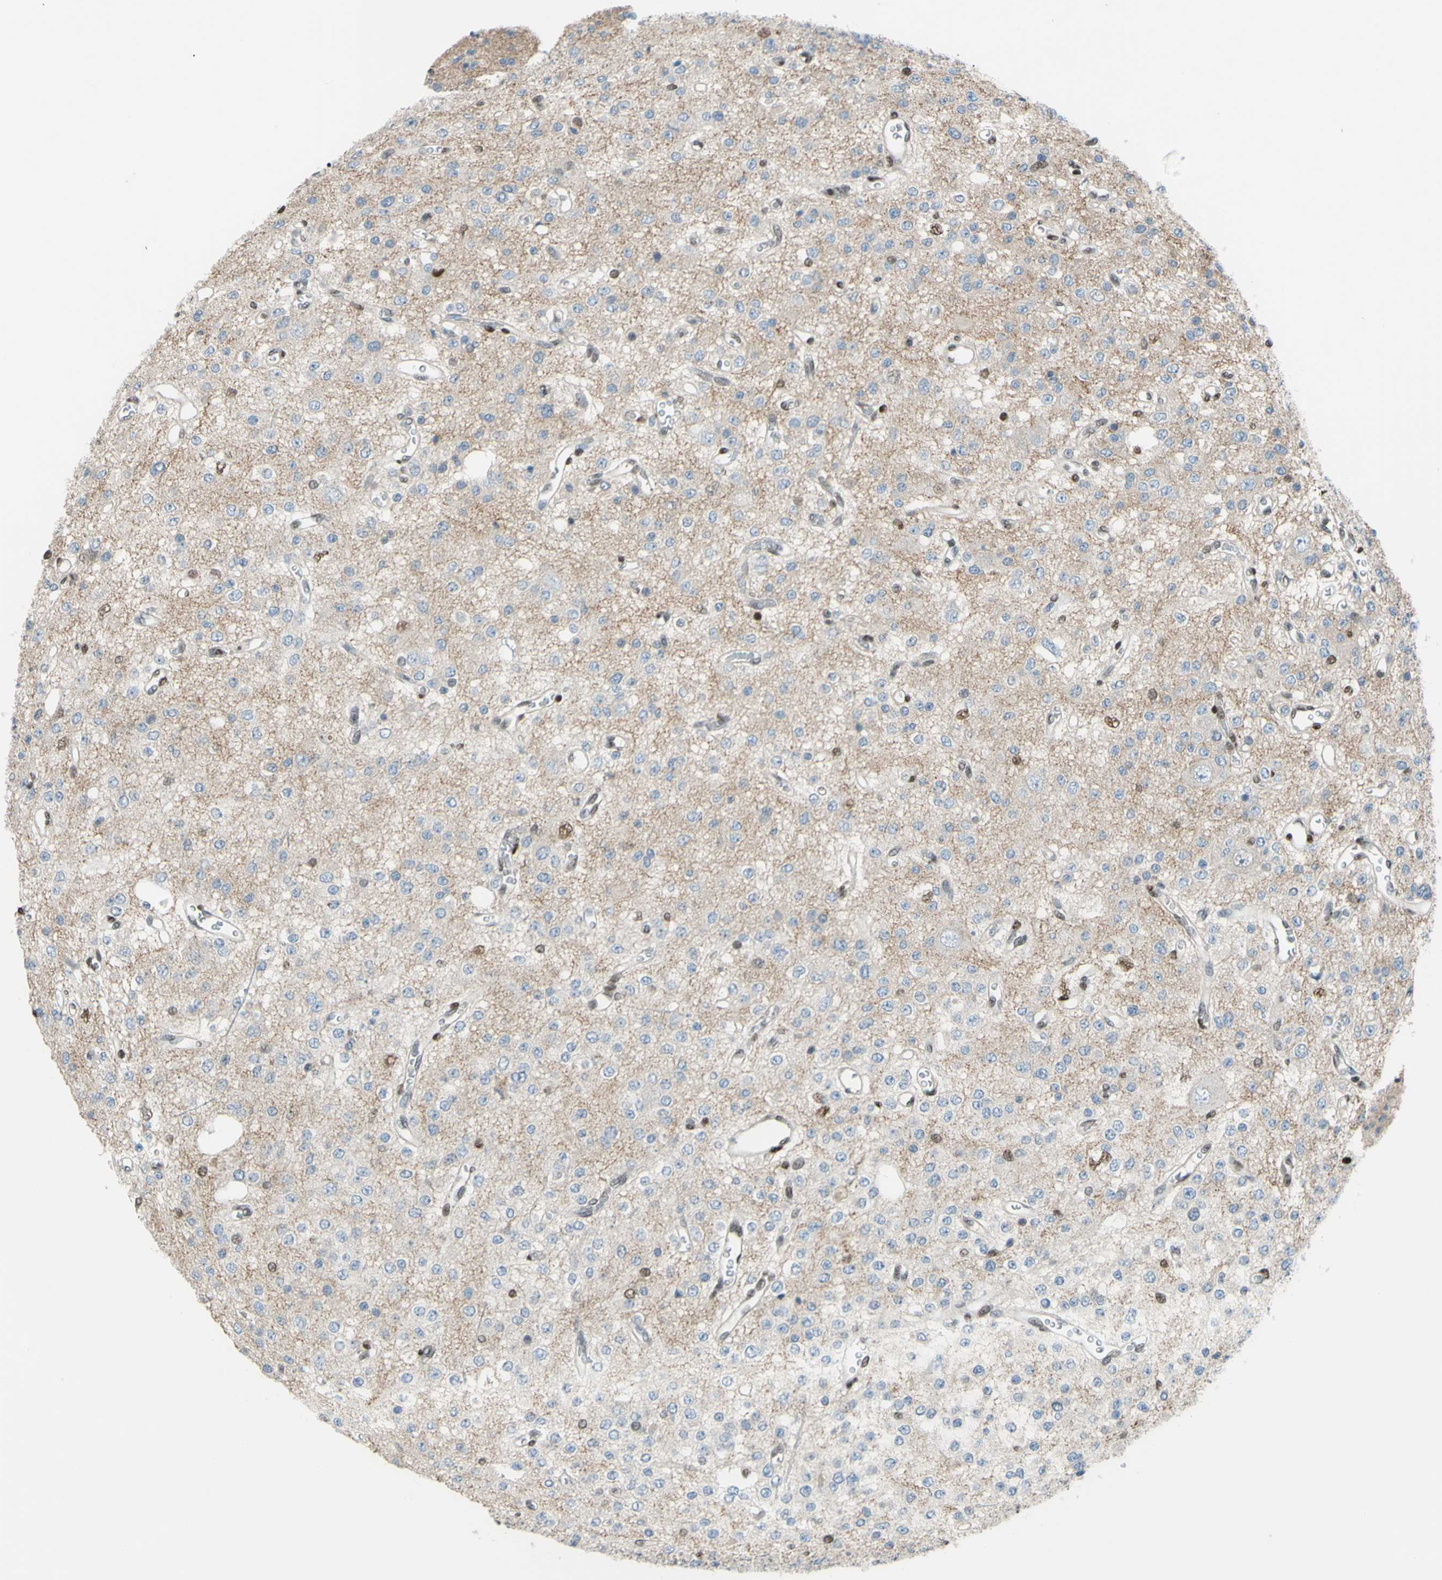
{"staining": {"intensity": "negative", "quantity": "none", "location": "none"}, "tissue": "glioma", "cell_type": "Tumor cells", "image_type": "cancer", "snomed": [{"axis": "morphology", "description": "Glioma, malignant, Low grade"}, {"axis": "topography", "description": "Brain"}], "caption": "Immunohistochemical staining of human malignant glioma (low-grade) demonstrates no significant expression in tumor cells. (DAB immunohistochemistry (IHC) visualized using brightfield microscopy, high magnification).", "gene": "FKBP5", "patient": {"sex": "male", "age": 38}}